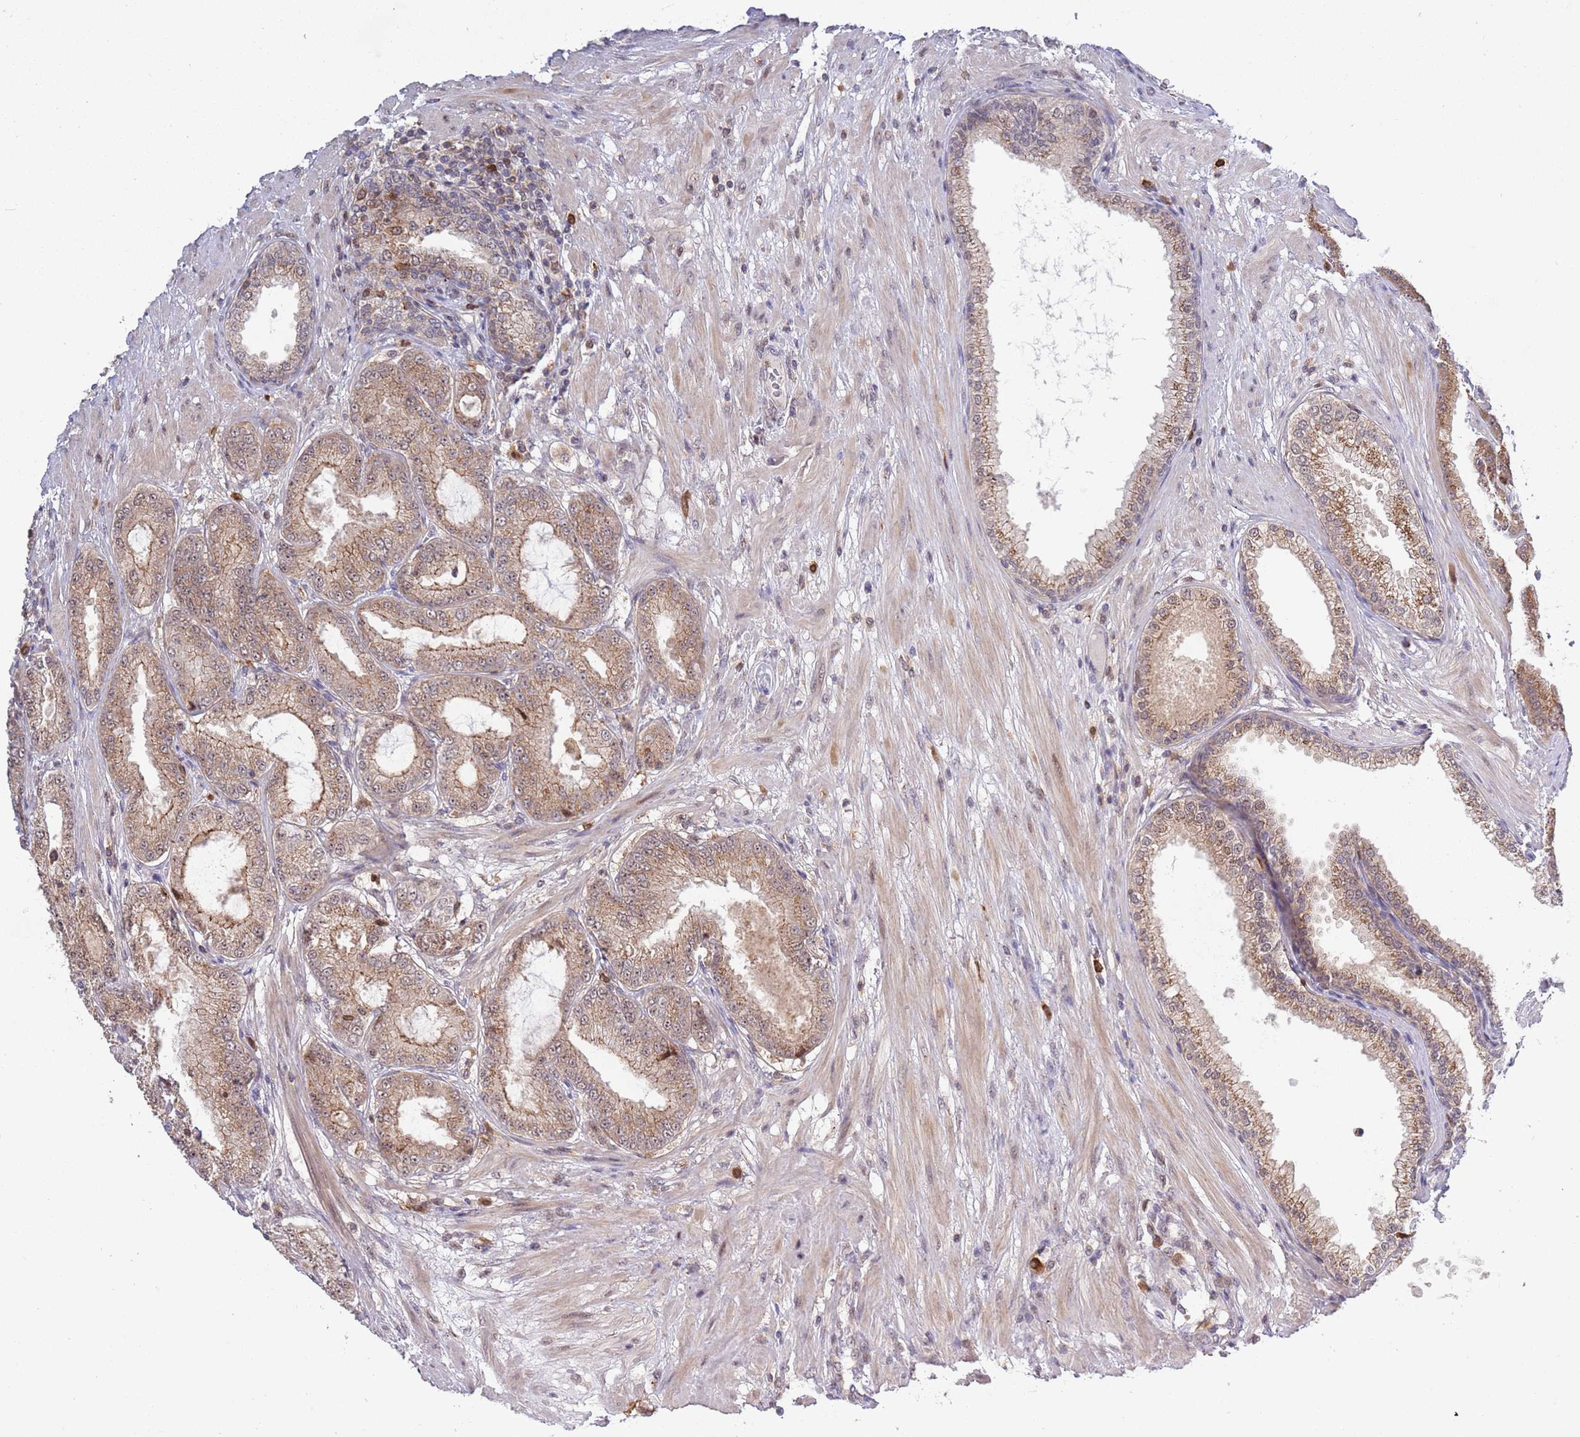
{"staining": {"intensity": "moderate", "quantity": ">75%", "location": "cytoplasmic/membranous,nuclear"}, "tissue": "prostate cancer", "cell_type": "Tumor cells", "image_type": "cancer", "snomed": [{"axis": "morphology", "description": "Adenocarcinoma, High grade"}, {"axis": "topography", "description": "Prostate"}], "caption": "Immunohistochemical staining of prostate cancer shows medium levels of moderate cytoplasmic/membranous and nuclear protein staining in approximately >75% of tumor cells.", "gene": "CCNJL", "patient": {"sex": "male", "age": 71}}